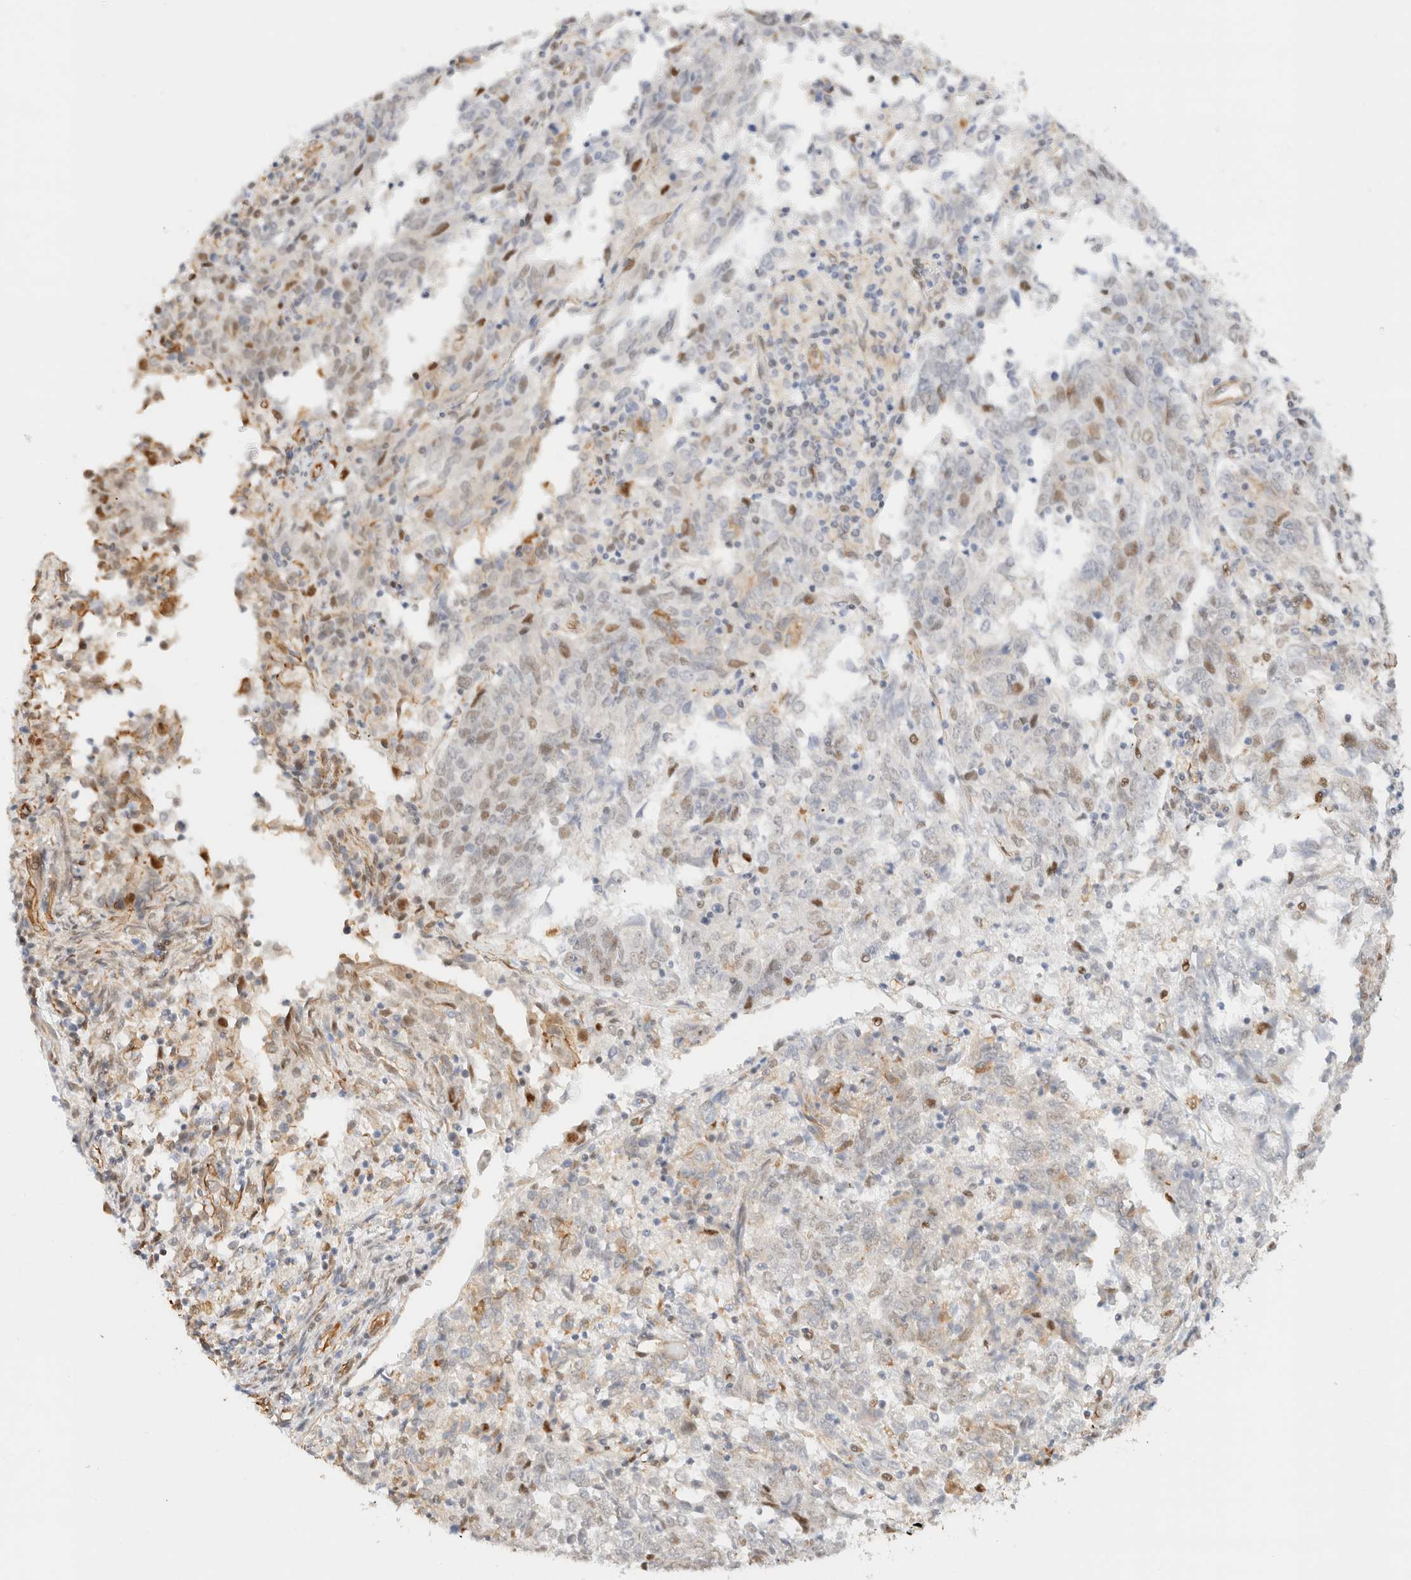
{"staining": {"intensity": "weak", "quantity": "<25%", "location": "nuclear"}, "tissue": "endometrial cancer", "cell_type": "Tumor cells", "image_type": "cancer", "snomed": [{"axis": "morphology", "description": "Adenocarcinoma, NOS"}, {"axis": "topography", "description": "Endometrium"}], "caption": "This is a image of IHC staining of endometrial cancer (adenocarcinoma), which shows no positivity in tumor cells.", "gene": "ARID5A", "patient": {"sex": "female", "age": 80}}